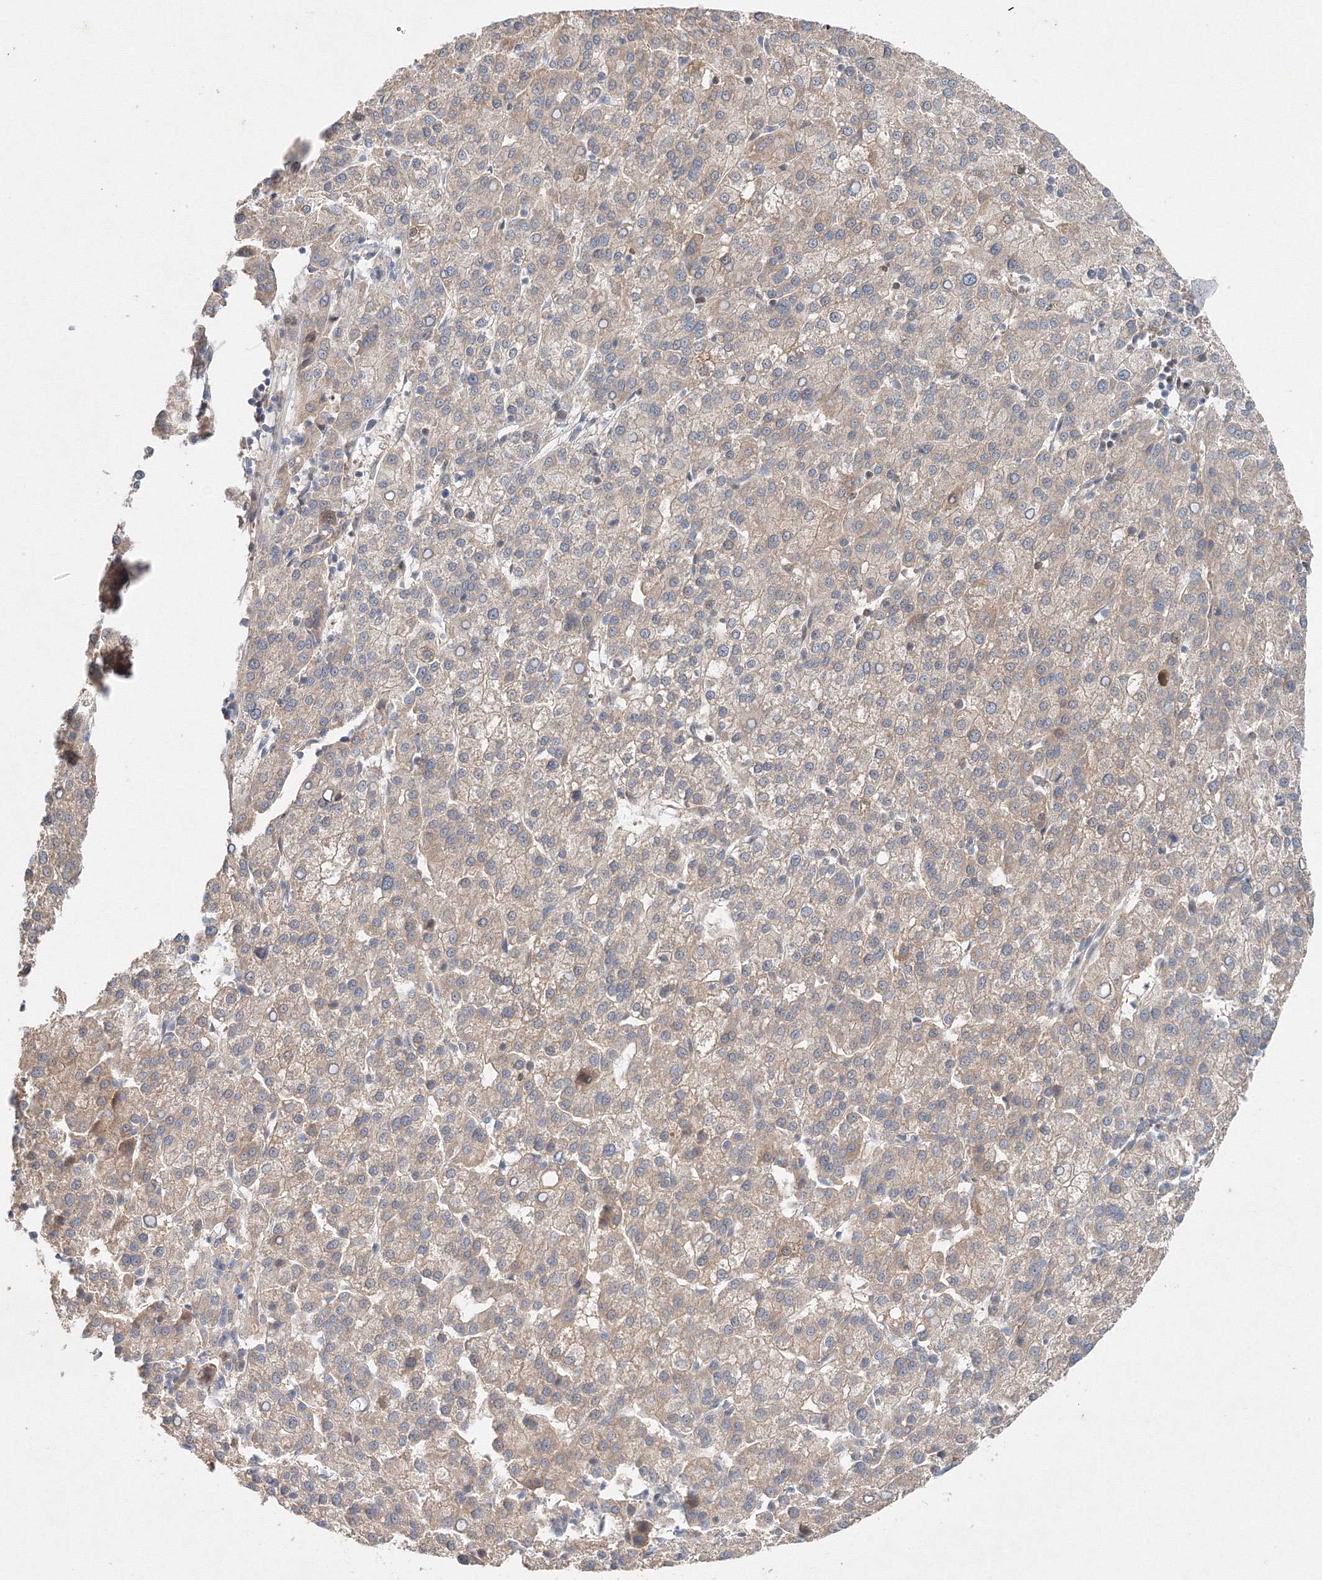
{"staining": {"intensity": "weak", "quantity": ">75%", "location": "cytoplasmic/membranous"}, "tissue": "liver cancer", "cell_type": "Tumor cells", "image_type": "cancer", "snomed": [{"axis": "morphology", "description": "Carcinoma, Hepatocellular, NOS"}, {"axis": "topography", "description": "Liver"}], "caption": "Protein staining of liver cancer tissue demonstrates weak cytoplasmic/membranous staining in about >75% of tumor cells. (DAB (3,3'-diaminobenzidine) IHC with brightfield microscopy, high magnification).", "gene": "WDR49", "patient": {"sex": "female", "age": 58}}